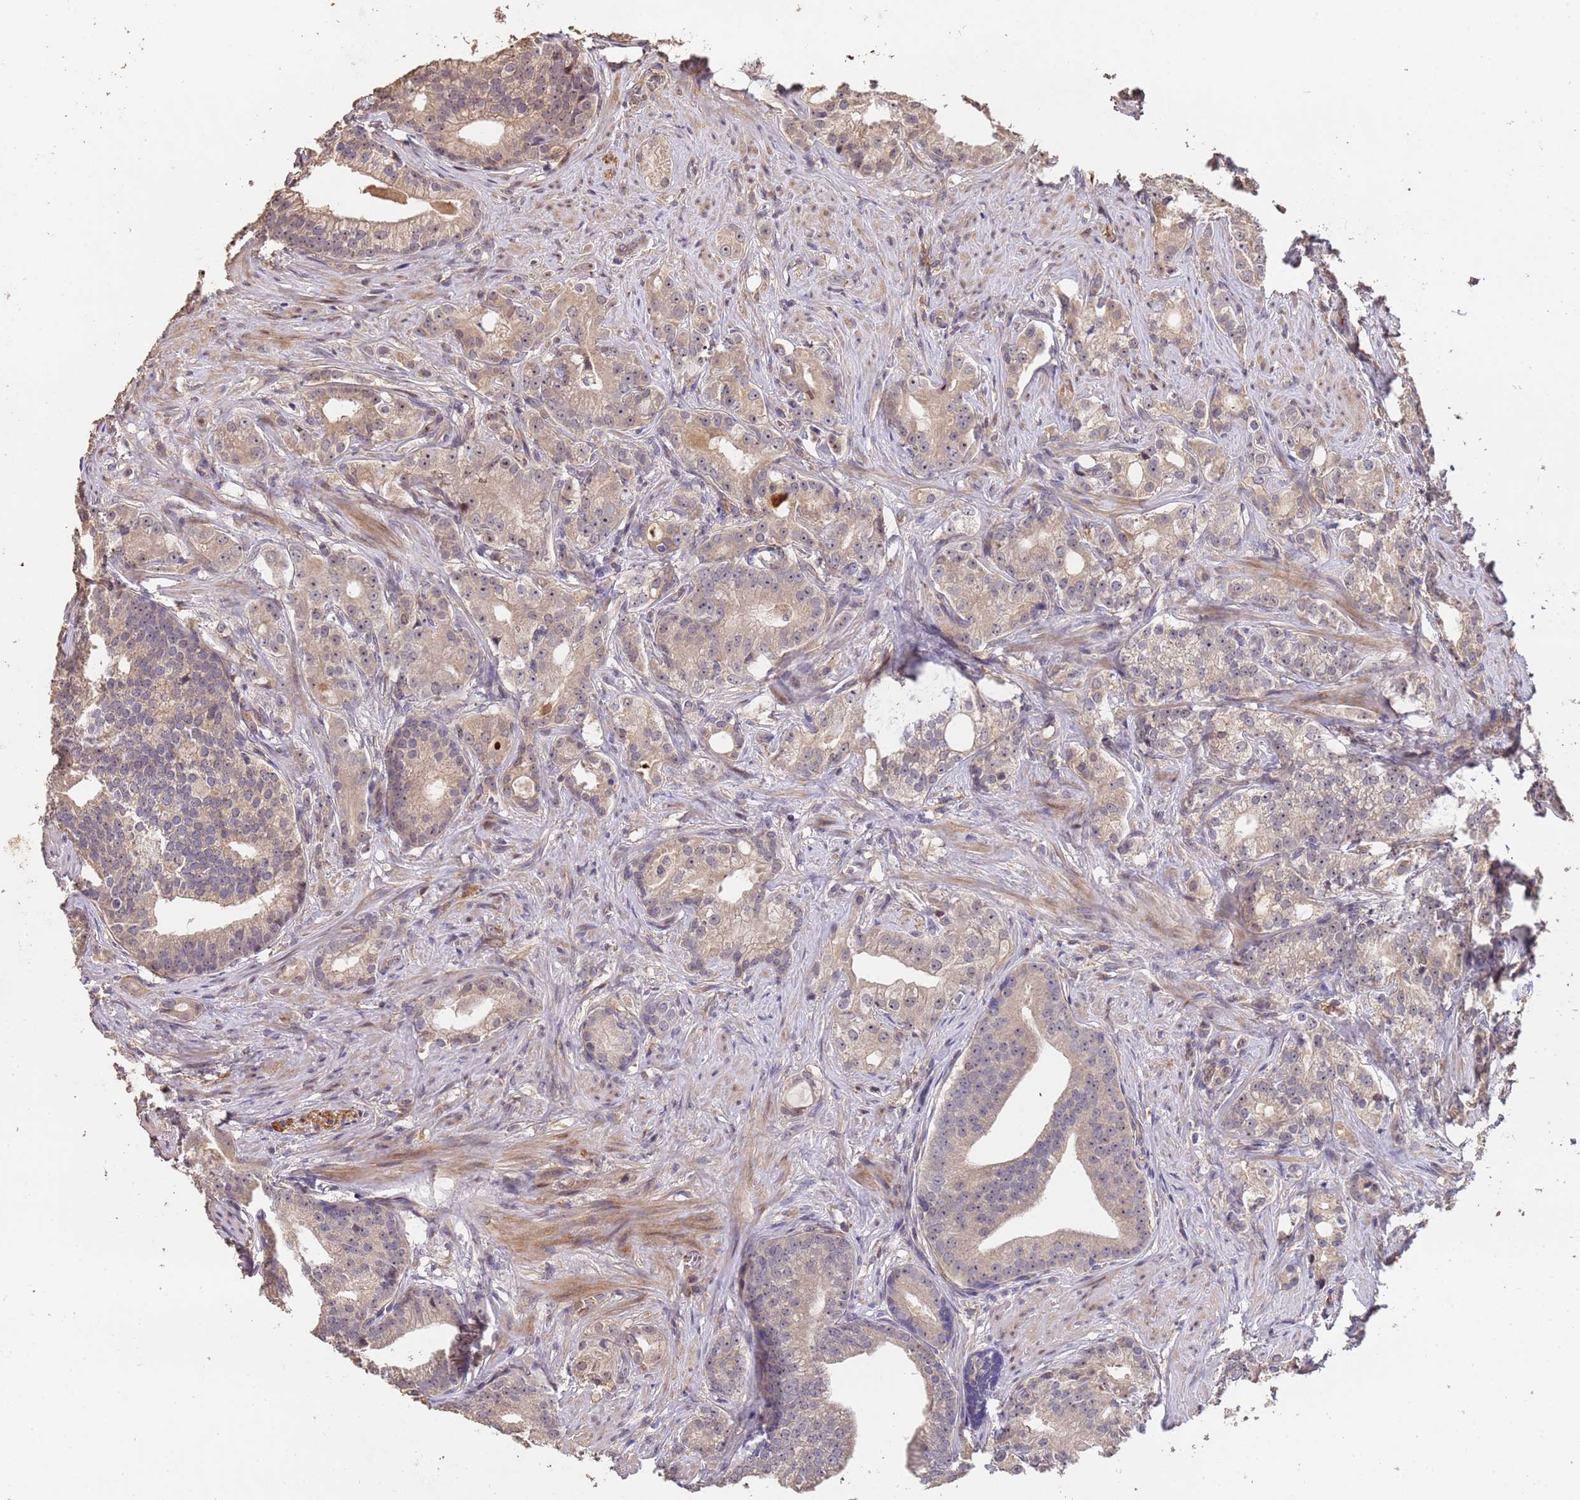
{"staining": {"intensity": "weak", "quantity": "25%-75%", "location": "cytoplasmic/membranous,nuclear"}, "tissue": "prostate cancer", "cell_type": "Tumor cells", "image_type": "cancer", "snomed": [{"axis": "morphology", "description": "Adenocarcinoma, Low grade"}, {"axis": "topography", "description": "Prostate"}], "caption": "A brown stain highlights weak cytoplasmic/membranous and nuclear expression of a protein in human prostate cancer tumor cells. The protein of interest is shown in brown color, while the nuclei are stained blue.", "gene": "CCDC184", "patient": {"sex": "male", "age": 71}}